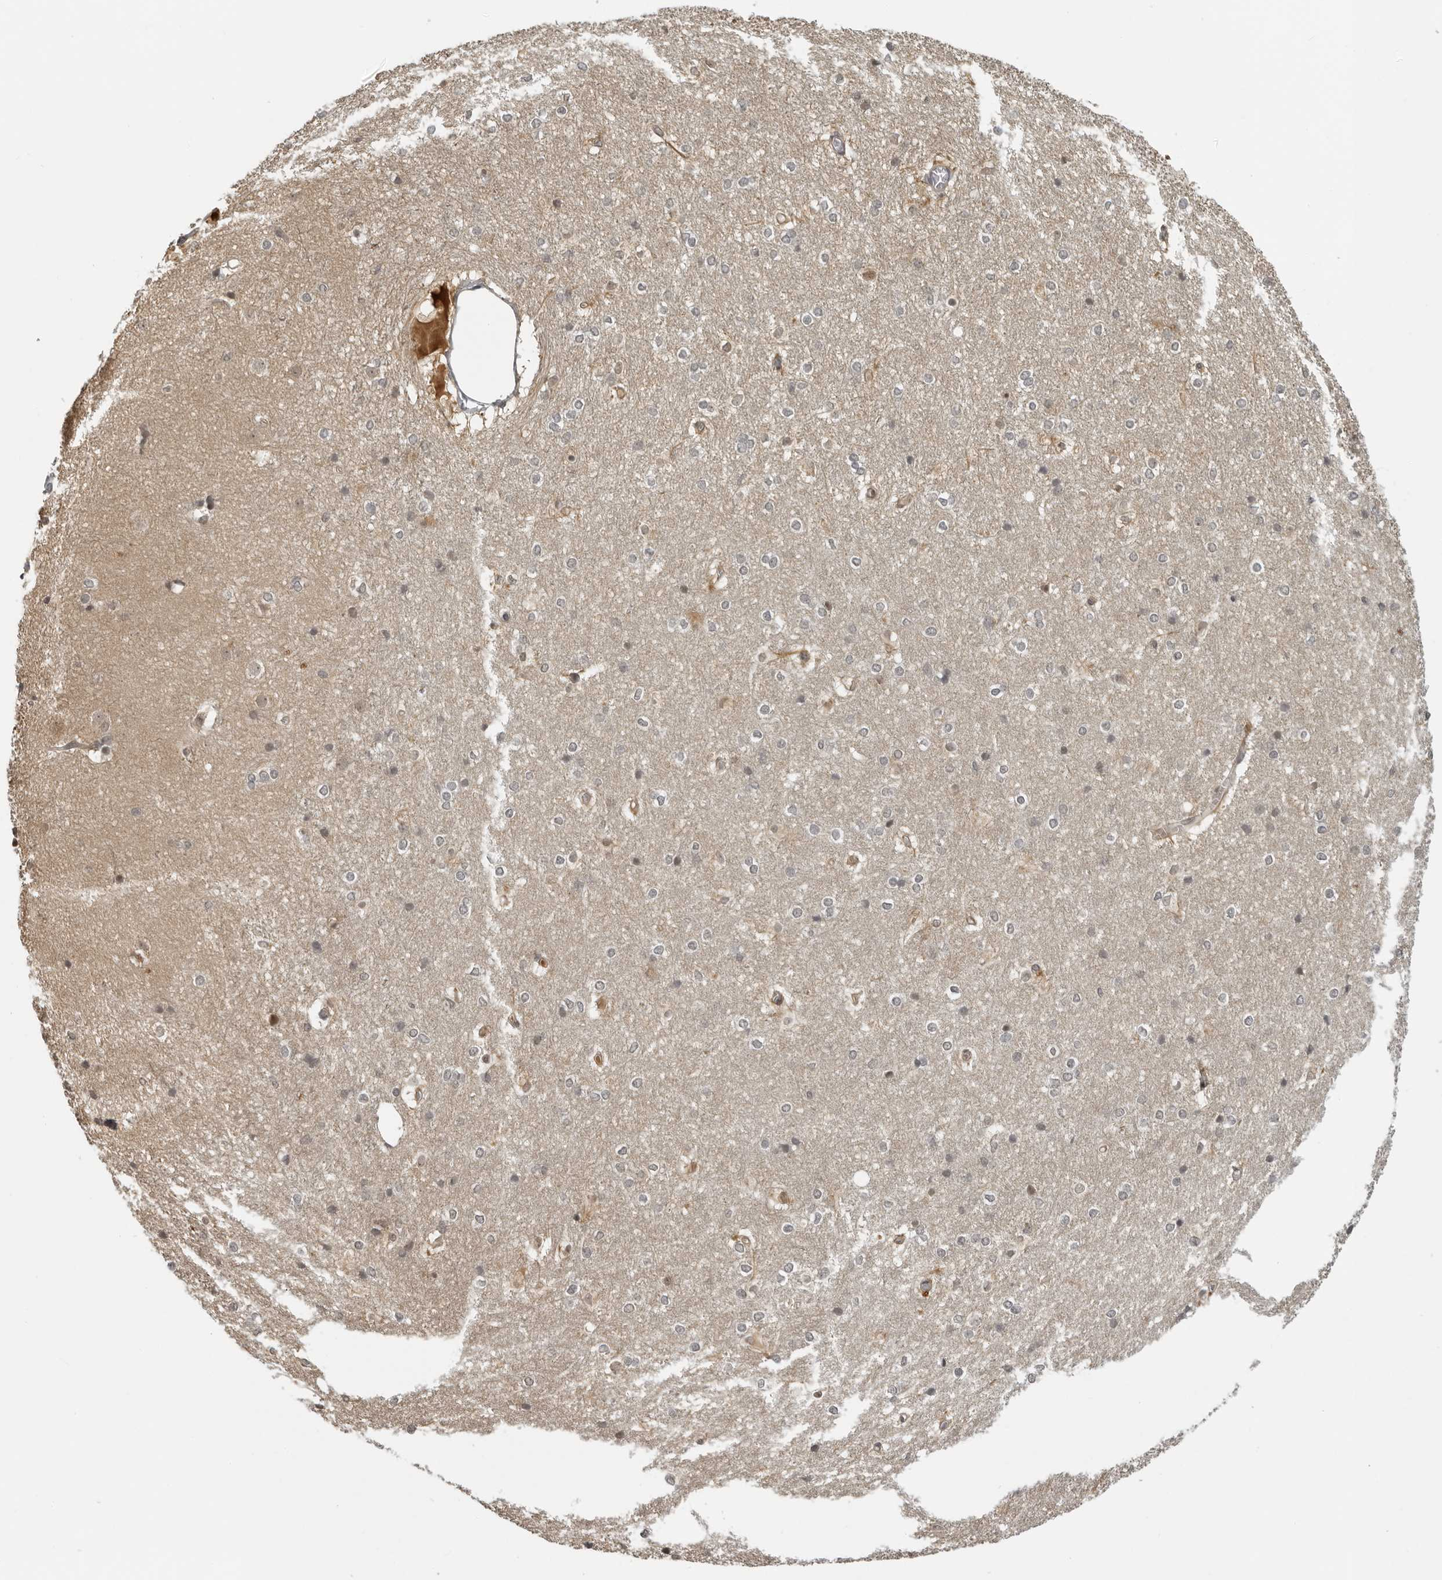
{"staining": {"intensity": "weak", "quantity": "<25%", "location": "cytoplasmic/membranous"}, "tissue": "caudate", "cell_type": "Glial cells", "image_type": "normal", "snomed": [{"axis": "morphology", "description": "Normal tissue, NOS"}, {"axis": "topography", "description": "Lateral ventricle wall"}], "caption": "Immunohistochemistry (IHC) image of unremarkable caudate: human caudate stained with DAB shows no significant protein staining in glial cells.", "gene": "MAF", "patient": {"sex": "female", "age": 19}}